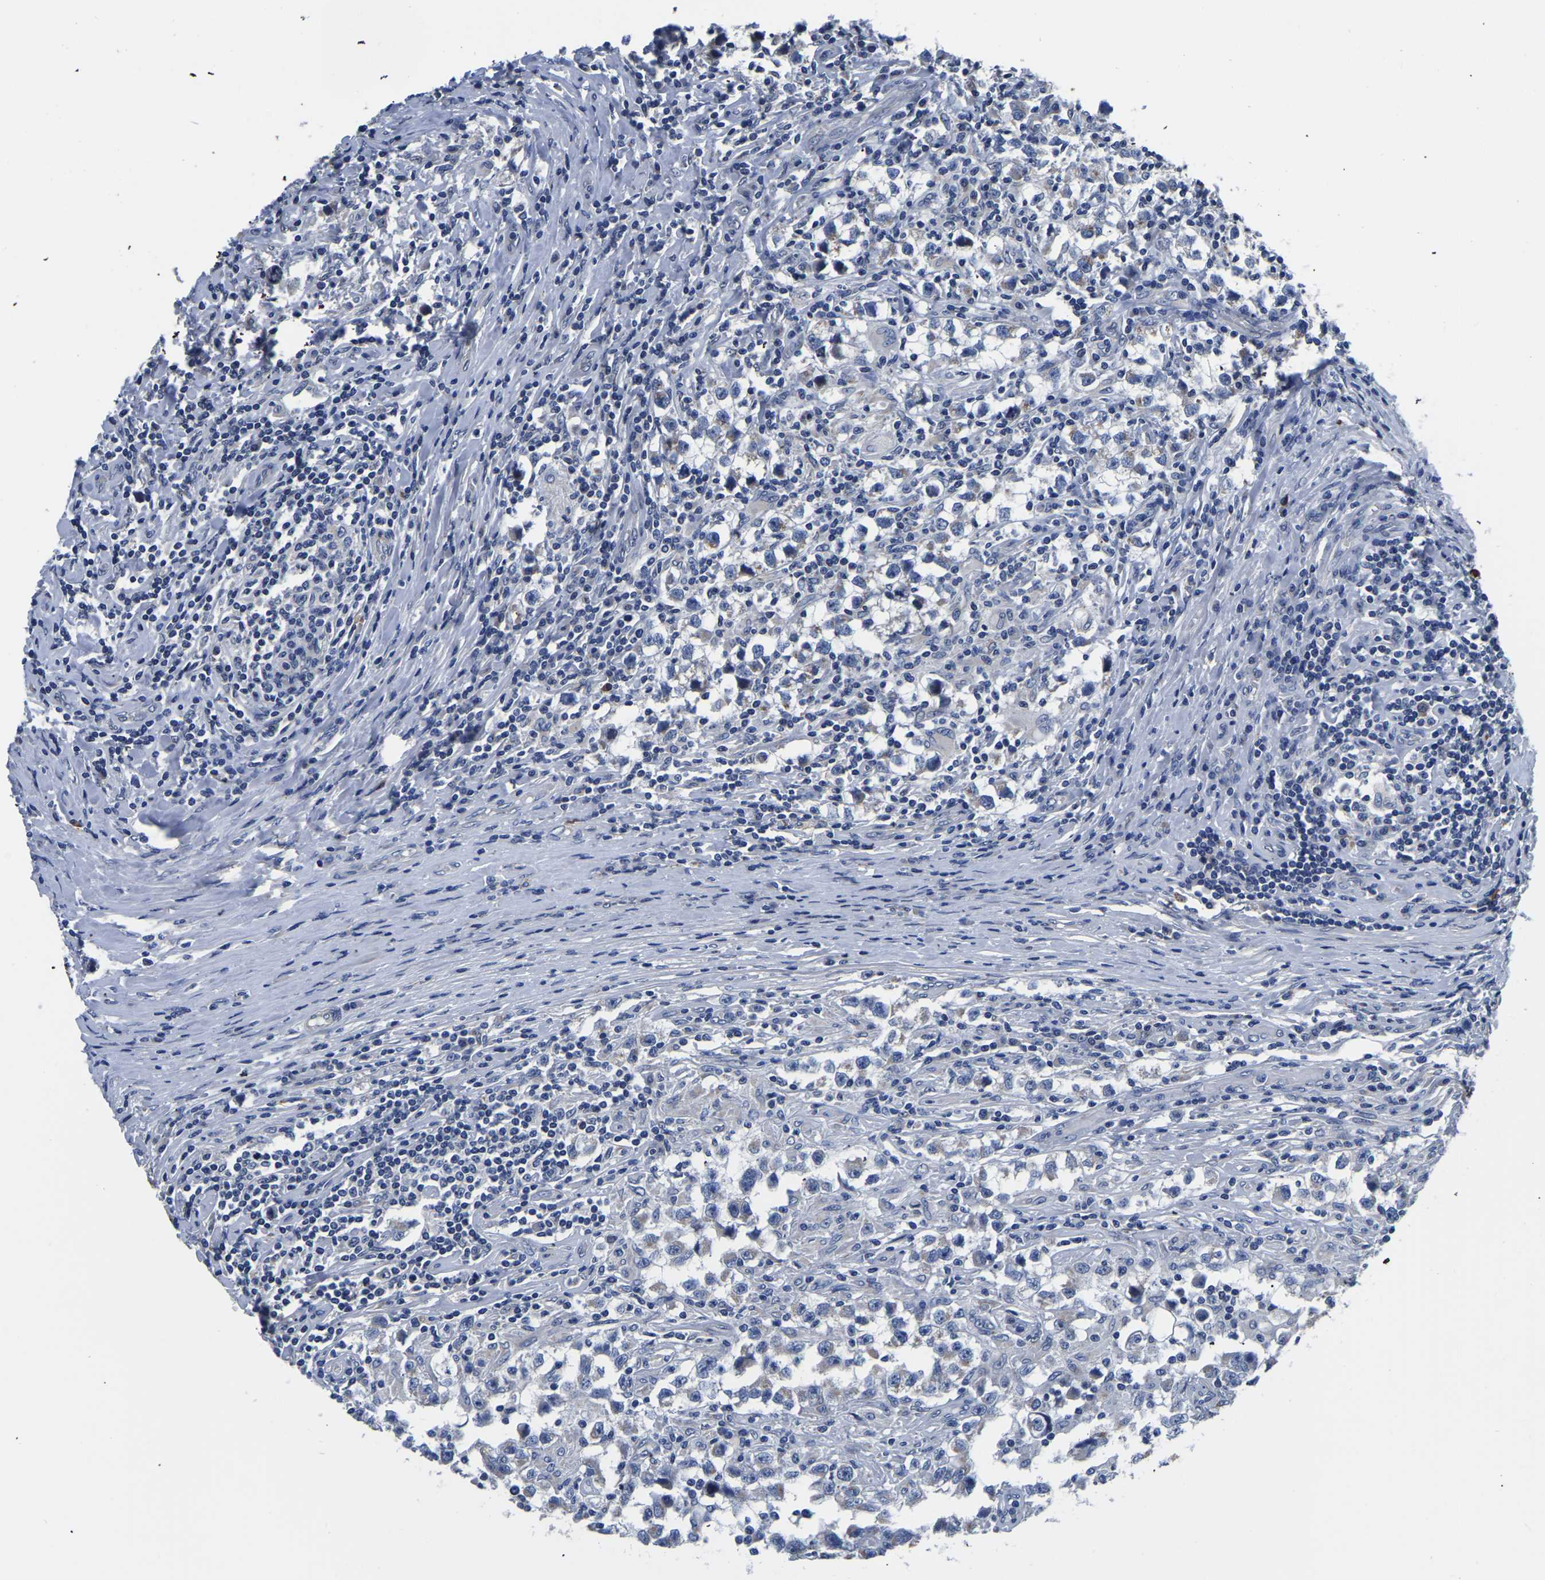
{"staining": {"intensity": "negative", "quantity": "none", "location": "none"}, "tissue": "testis cancer", "cell_type": "Tumor cells", "image_type": "cancer", "snomed": [{"axis": "morphology", "description": "Carcinoma, Embryonal, NOS"}, {"axis": "topography", "description": "Testis"}], "caption": "This is an immunohistochemistry (IHC) photomicrograph of human embryonal carcinoma (testis). There is no expression in tumor cells.", "gene": "PDLIM7", "patient": {"sex": "male", "age": 21}}